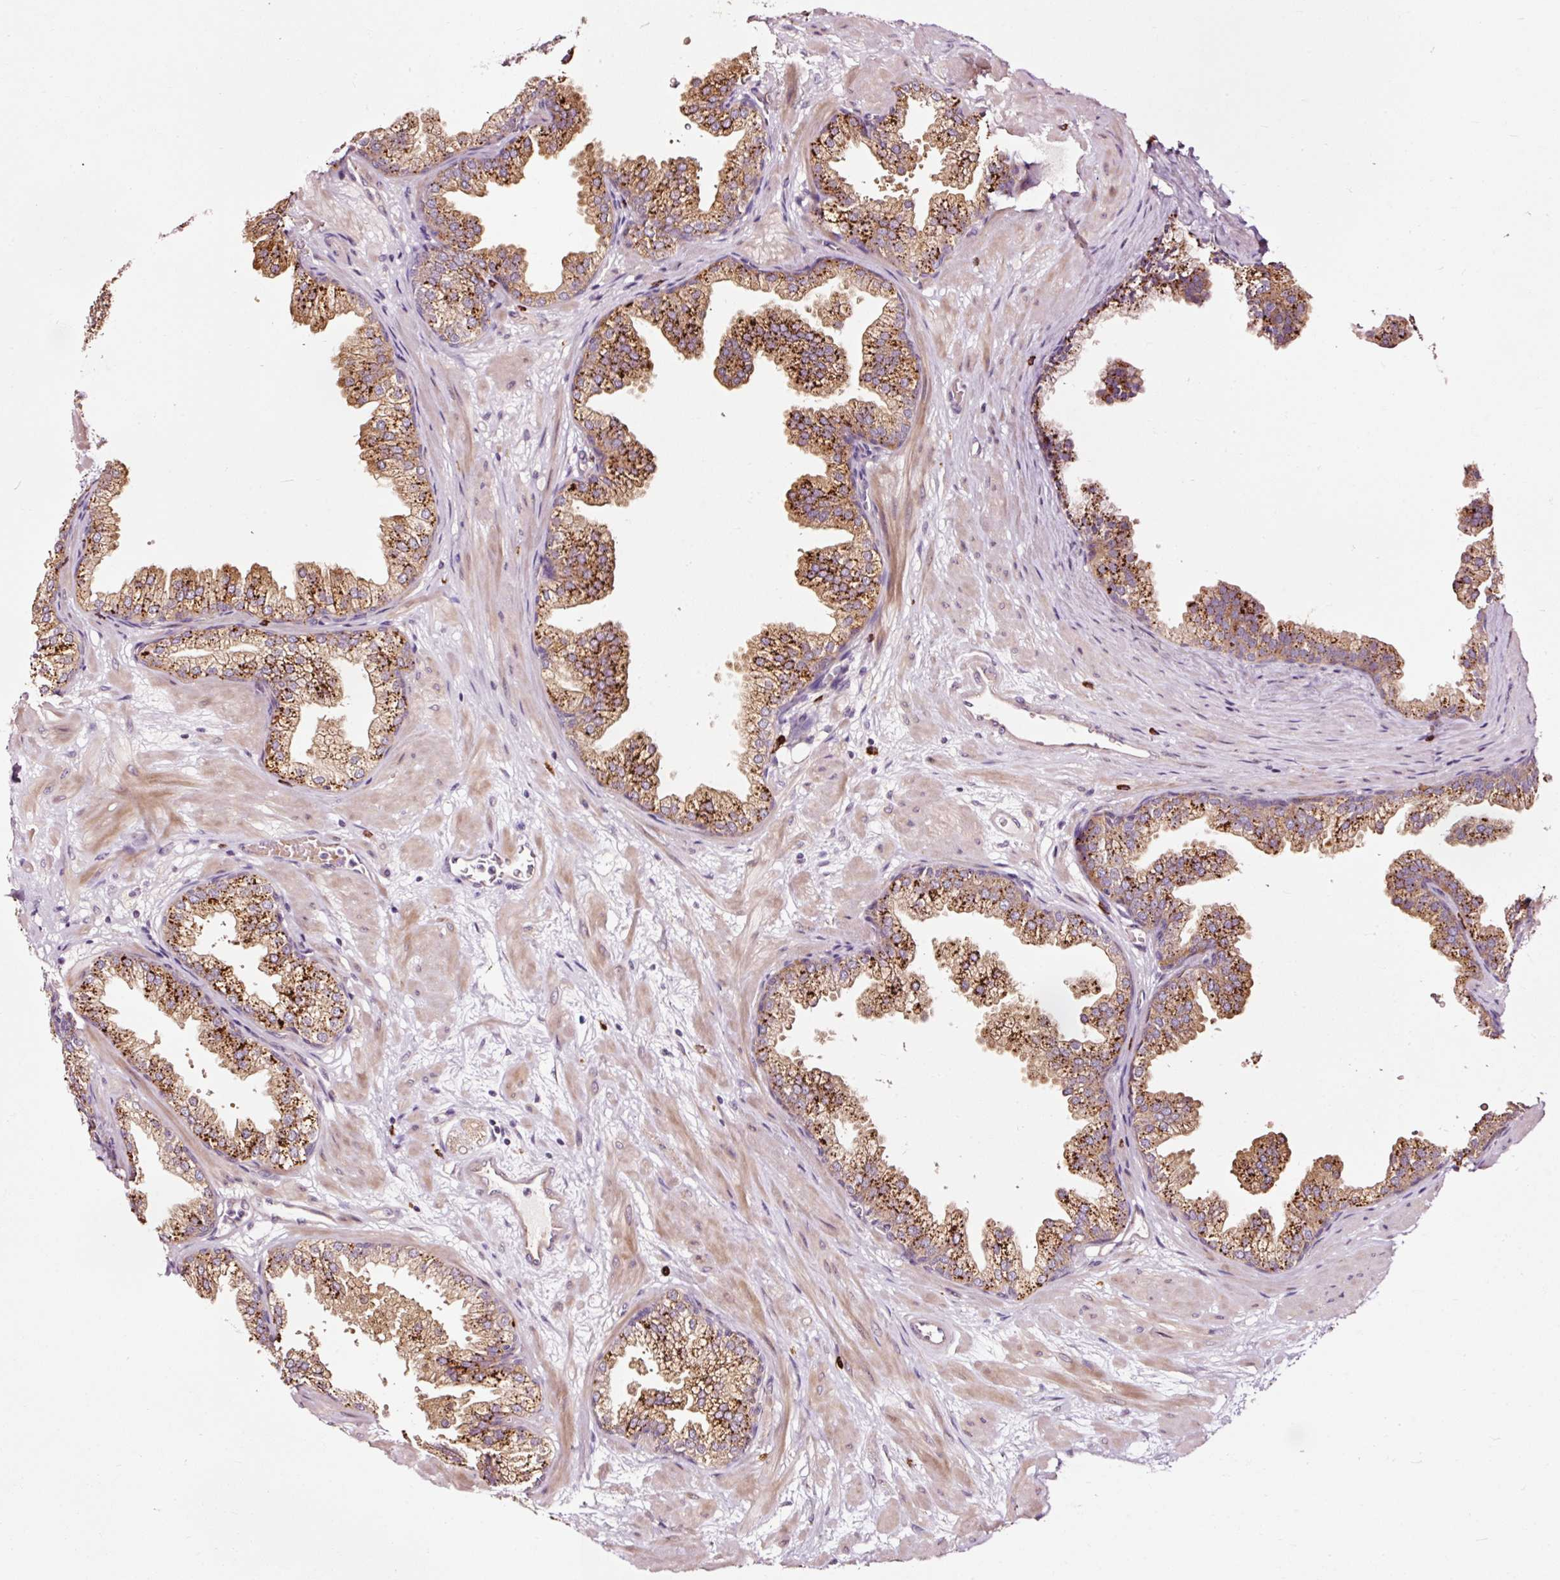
{"staining": {"intensity": "strong", "quantity": "25%-75%", "location": "cytoplasmic/membranous"}, "tissue": "prostate", "cell_type": "Glandular cells", "image_type": "normal", "snomed": [{"axis": "morphology", "description": "Normal tissue, NOS"}, {"axis": "topography", "description": "Prostate"}], "caption": "A high amount of strong cytoplasmic/membranous positivity is appreciated in approximately 25%-75% of glandular cells in normal prostate. (Stains: DAB (3,3'-diaminobenzidine) in brown, nuclei in blue, Microscopy: brightfield microscopy at high magnification).", "gene": "UTP14A", "patient": {"sex": "male", "age": 37}}